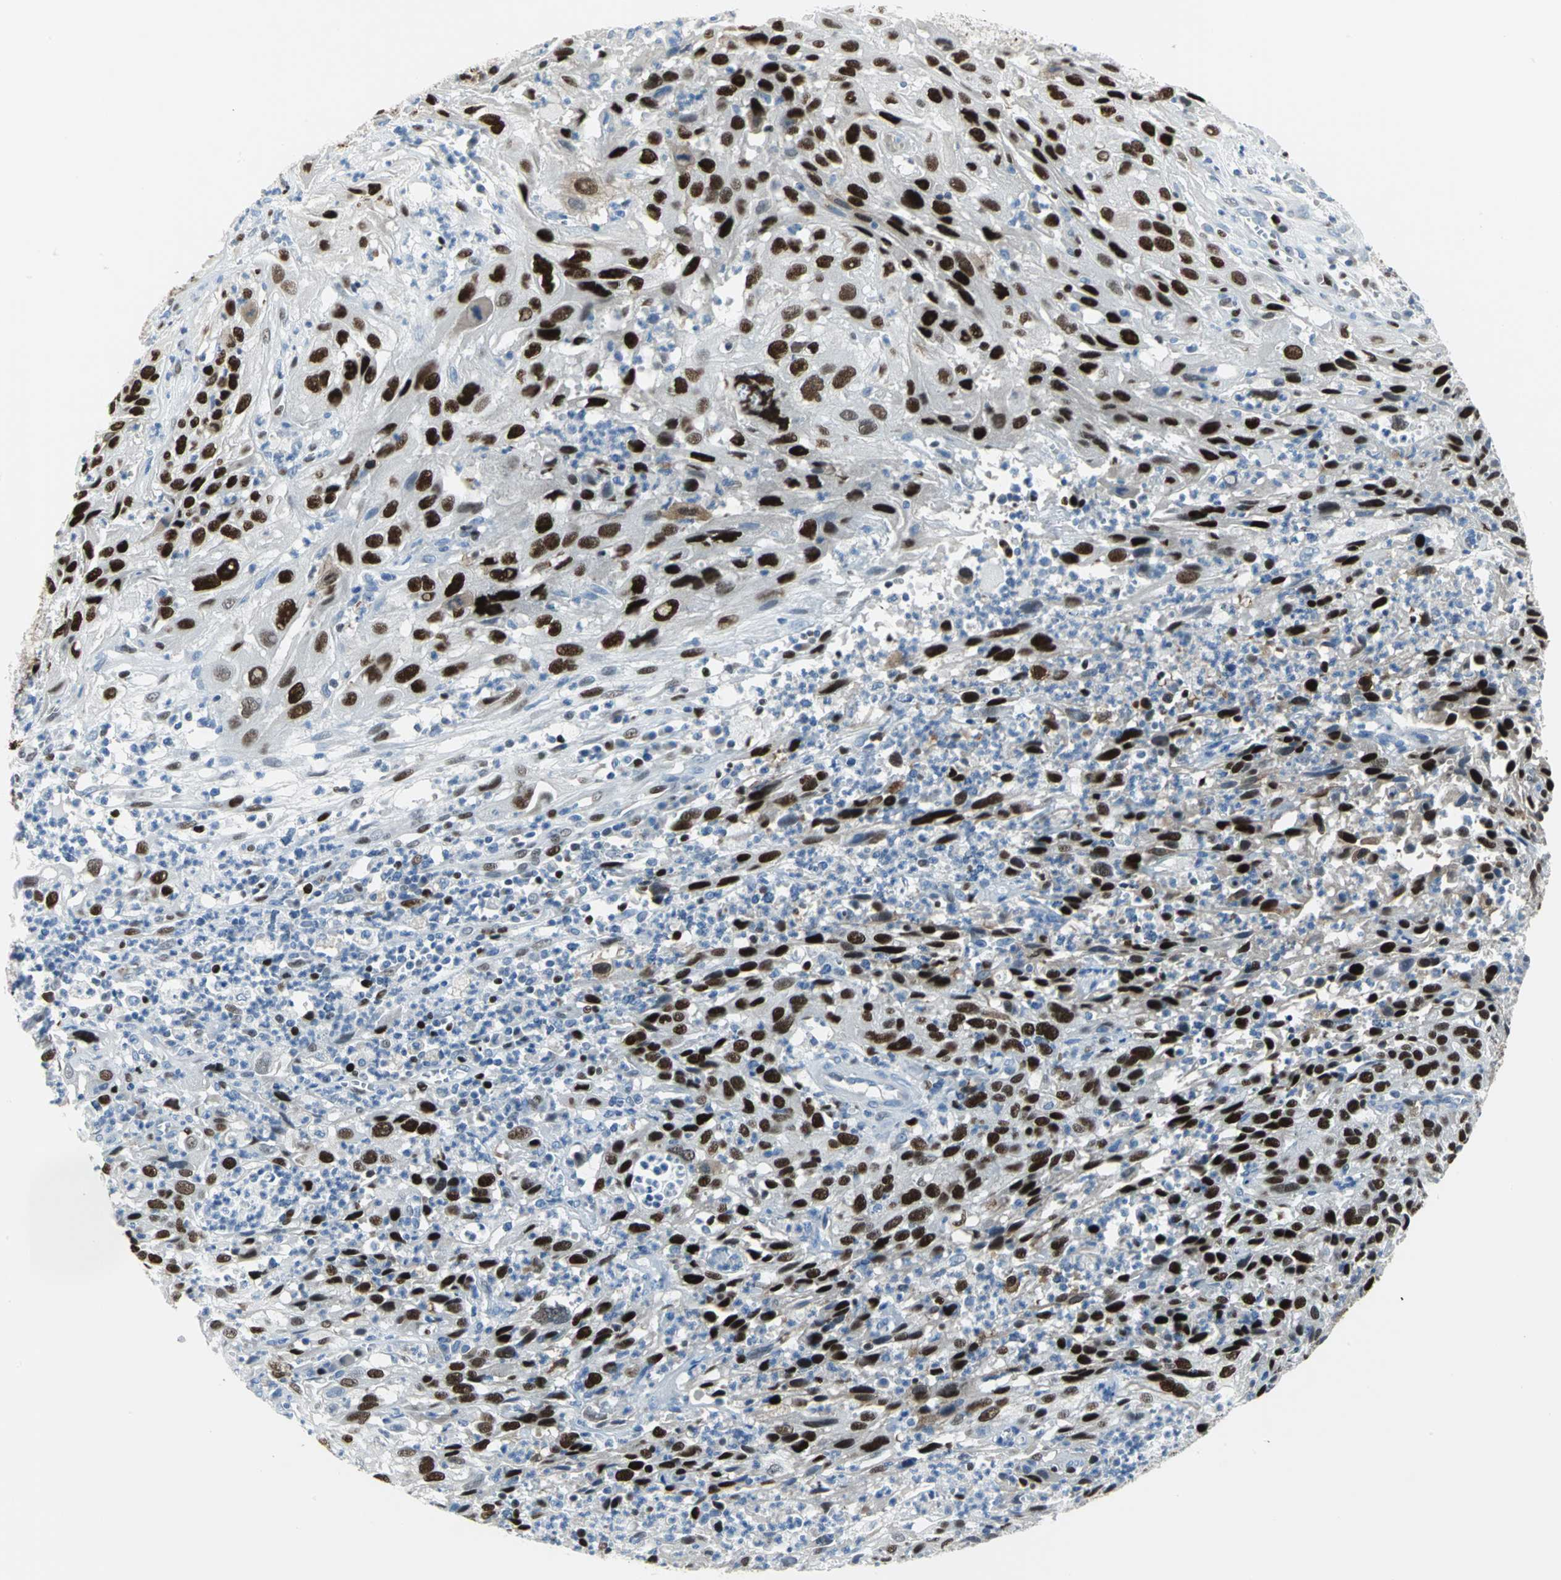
{"staining": {"intensity": "strong", "quantity": ">75%", "location": "nuclear"}, "tissue": "cervical cancer", "cell_type": "Tumor cells", "image_type": "cancer", "snomed": [{"axis": "morphology", "description": "Squamous cell carcinoma, NOS"}, {"axis": "topography", "description": "Cervix"}], "caption": "Human cervical cancer stained with a brown dye demonstrates strong nuclear positive expression in approximately >75% of tumor cells.", "gene": "MCM4", "patient": {"sex": "female", "age": 32}}